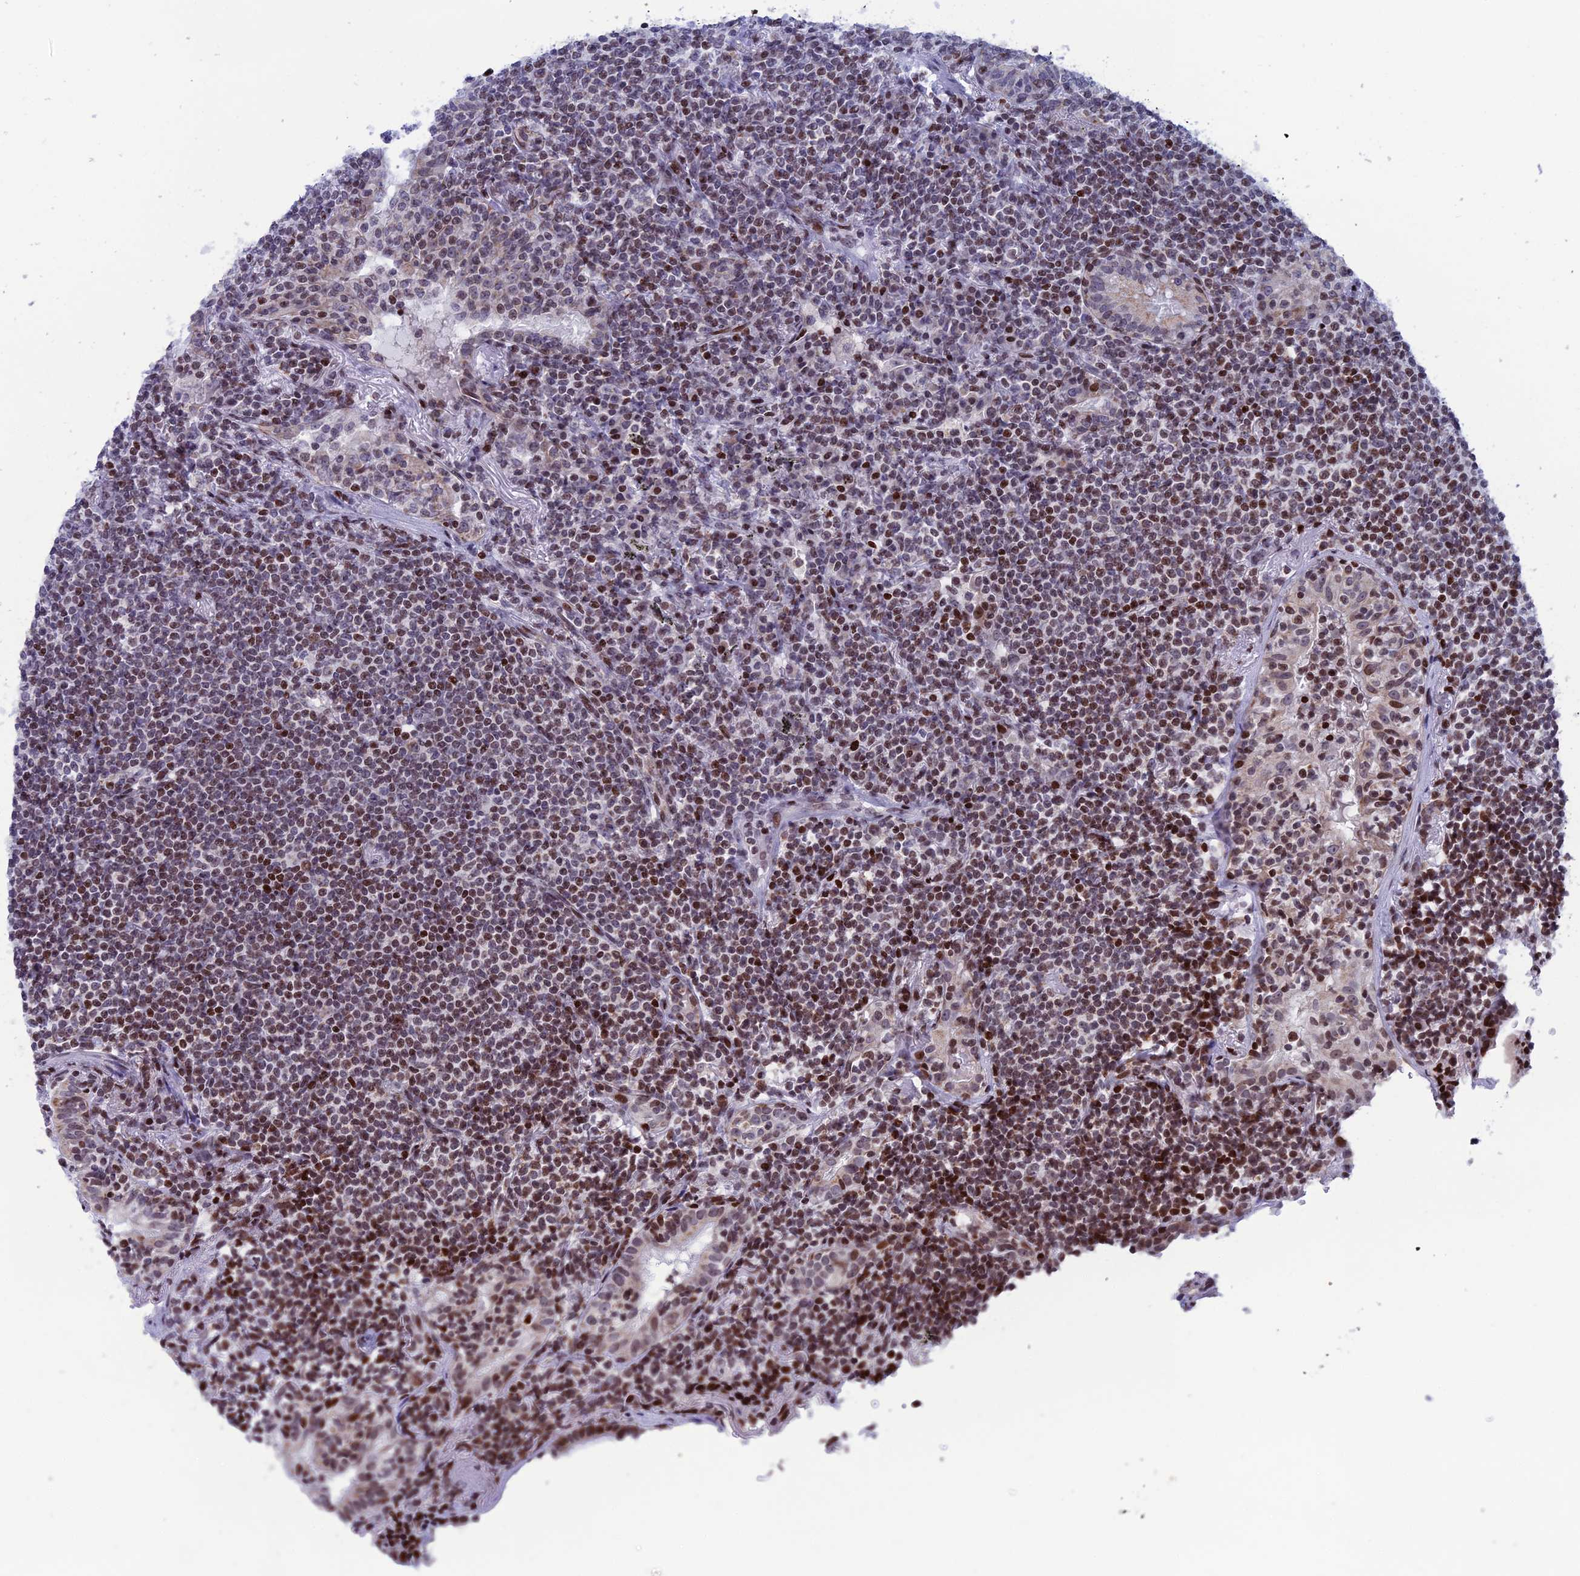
{"staining": {"intensity": "strong", "quantity": "<25%", "location": "nuclear"}, "tissue": "lymphoma", "cell_type": "Tumor cells", "image_type": "cancer", "snomed": [{"axis": "morphology", "description": "Malignant lymphoma, non-Hodgkin's type, Low grade"}, {"axis": "topography", "description": "Lung"}], "caption": "DAB immunohistochemical staining of human lymphoma demonstrates strong nuclear protein staining in approximately <25% of tumor cells. (brown staining indicates protein expression, while blue staining denotes nuclei).", "gene": "AFF3", "patient": {"sex": "female", "age": 71}}